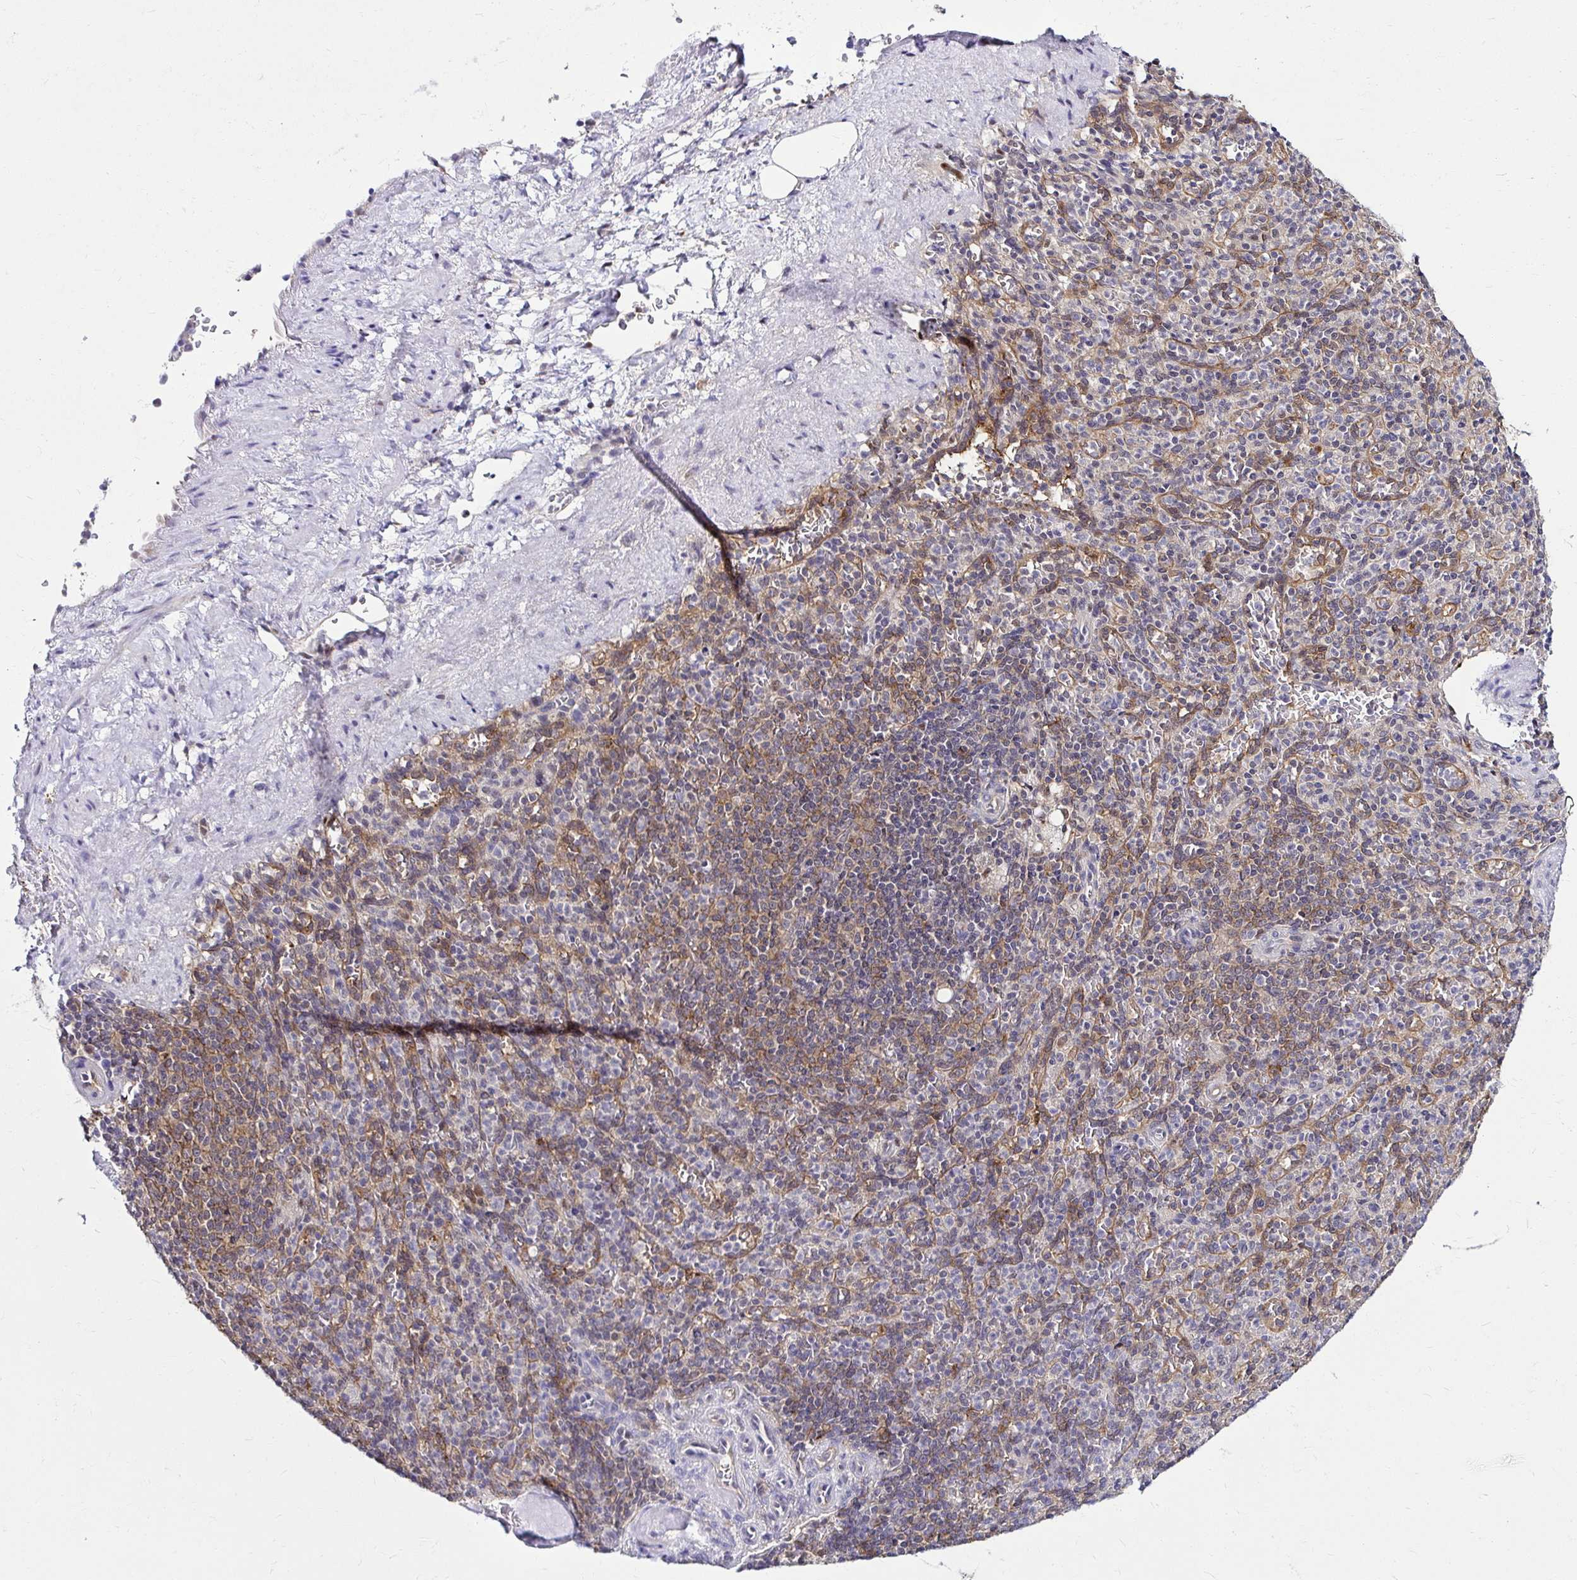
{"staining": {"intensity": "negative", "quantity": "none", "location": "none"}, "tissue": "spleen", "cell_type": "Cells in red pulp", "image_type": "normal", "snomed": [{"axis": "morphology", "description": "Normal tissue, NOS"}, {"axis": "topography", "description": "Spleen"}], "caption": "Immunohistochemistry (IHC) micrograph of unremarkable spleen stained for a protein (brown), which displays no positivity in cells in red pulp. (Brightfield microscopy of DAB (3,3'-diaminobenzidine) immunohistochemistry at high magnification).", "gene": "PSMD3", "patient": {"sex": "female", "age": 74}}